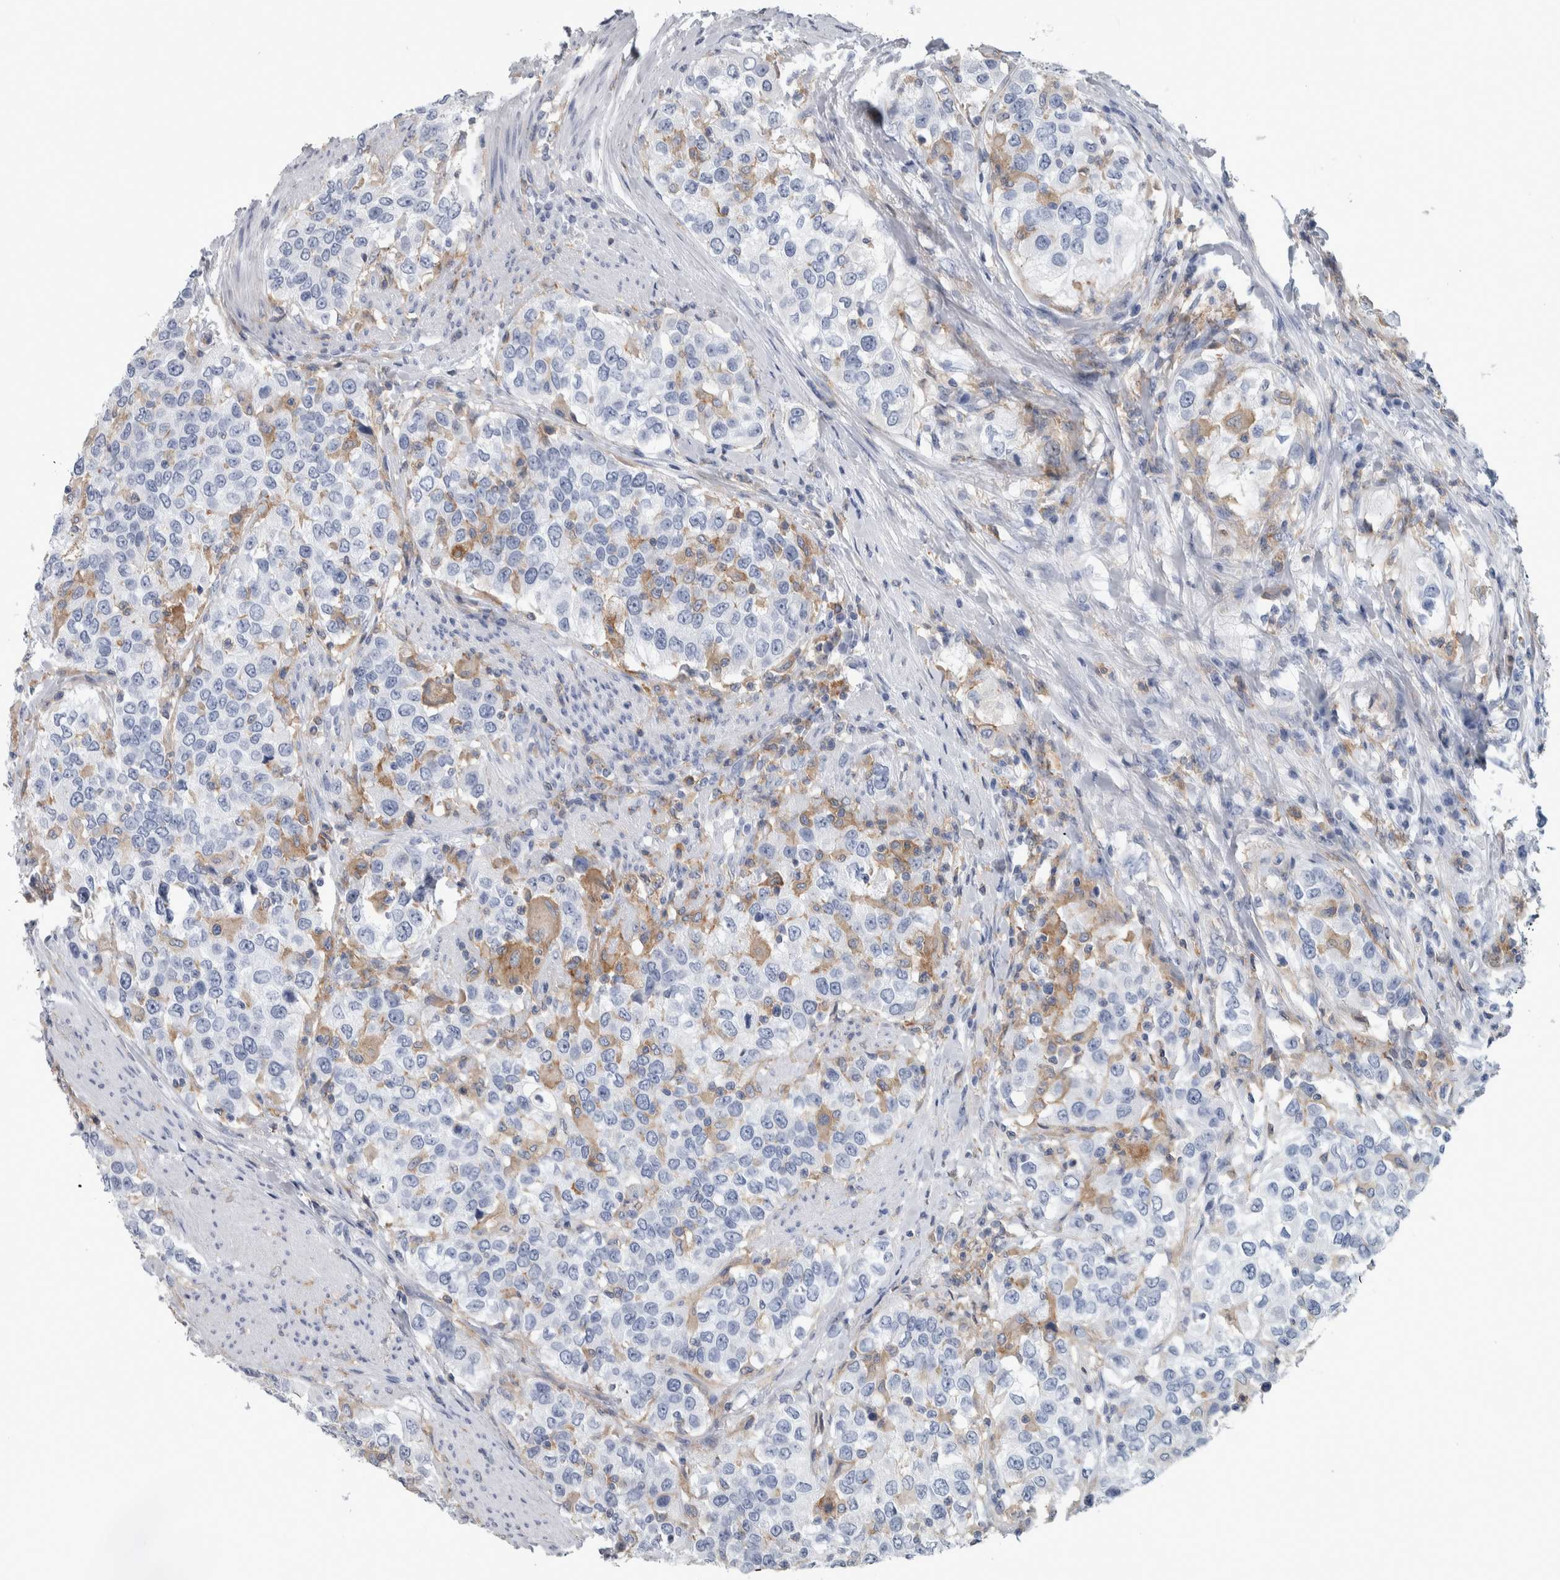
{"staining": {"intensity": "negative", "quantity": "none", "location": "none"}, "tissue": "urothelial cancer", "cell_type": "Tumor cells", "image_type": "cancer", "snomed": [{"axis": "morphology", "description": "Urothelial carcinoma, High grade"}, {"axis": "topography", "description": "Urinary bladder"}], "caption": "Immunohistochemistry (IHC) of human urothelial carcinoma (high-grade) demonstrates no expression in tumor cells.", "gene": "SKAP2", "patient": {"sex": "female", "age": 80}}